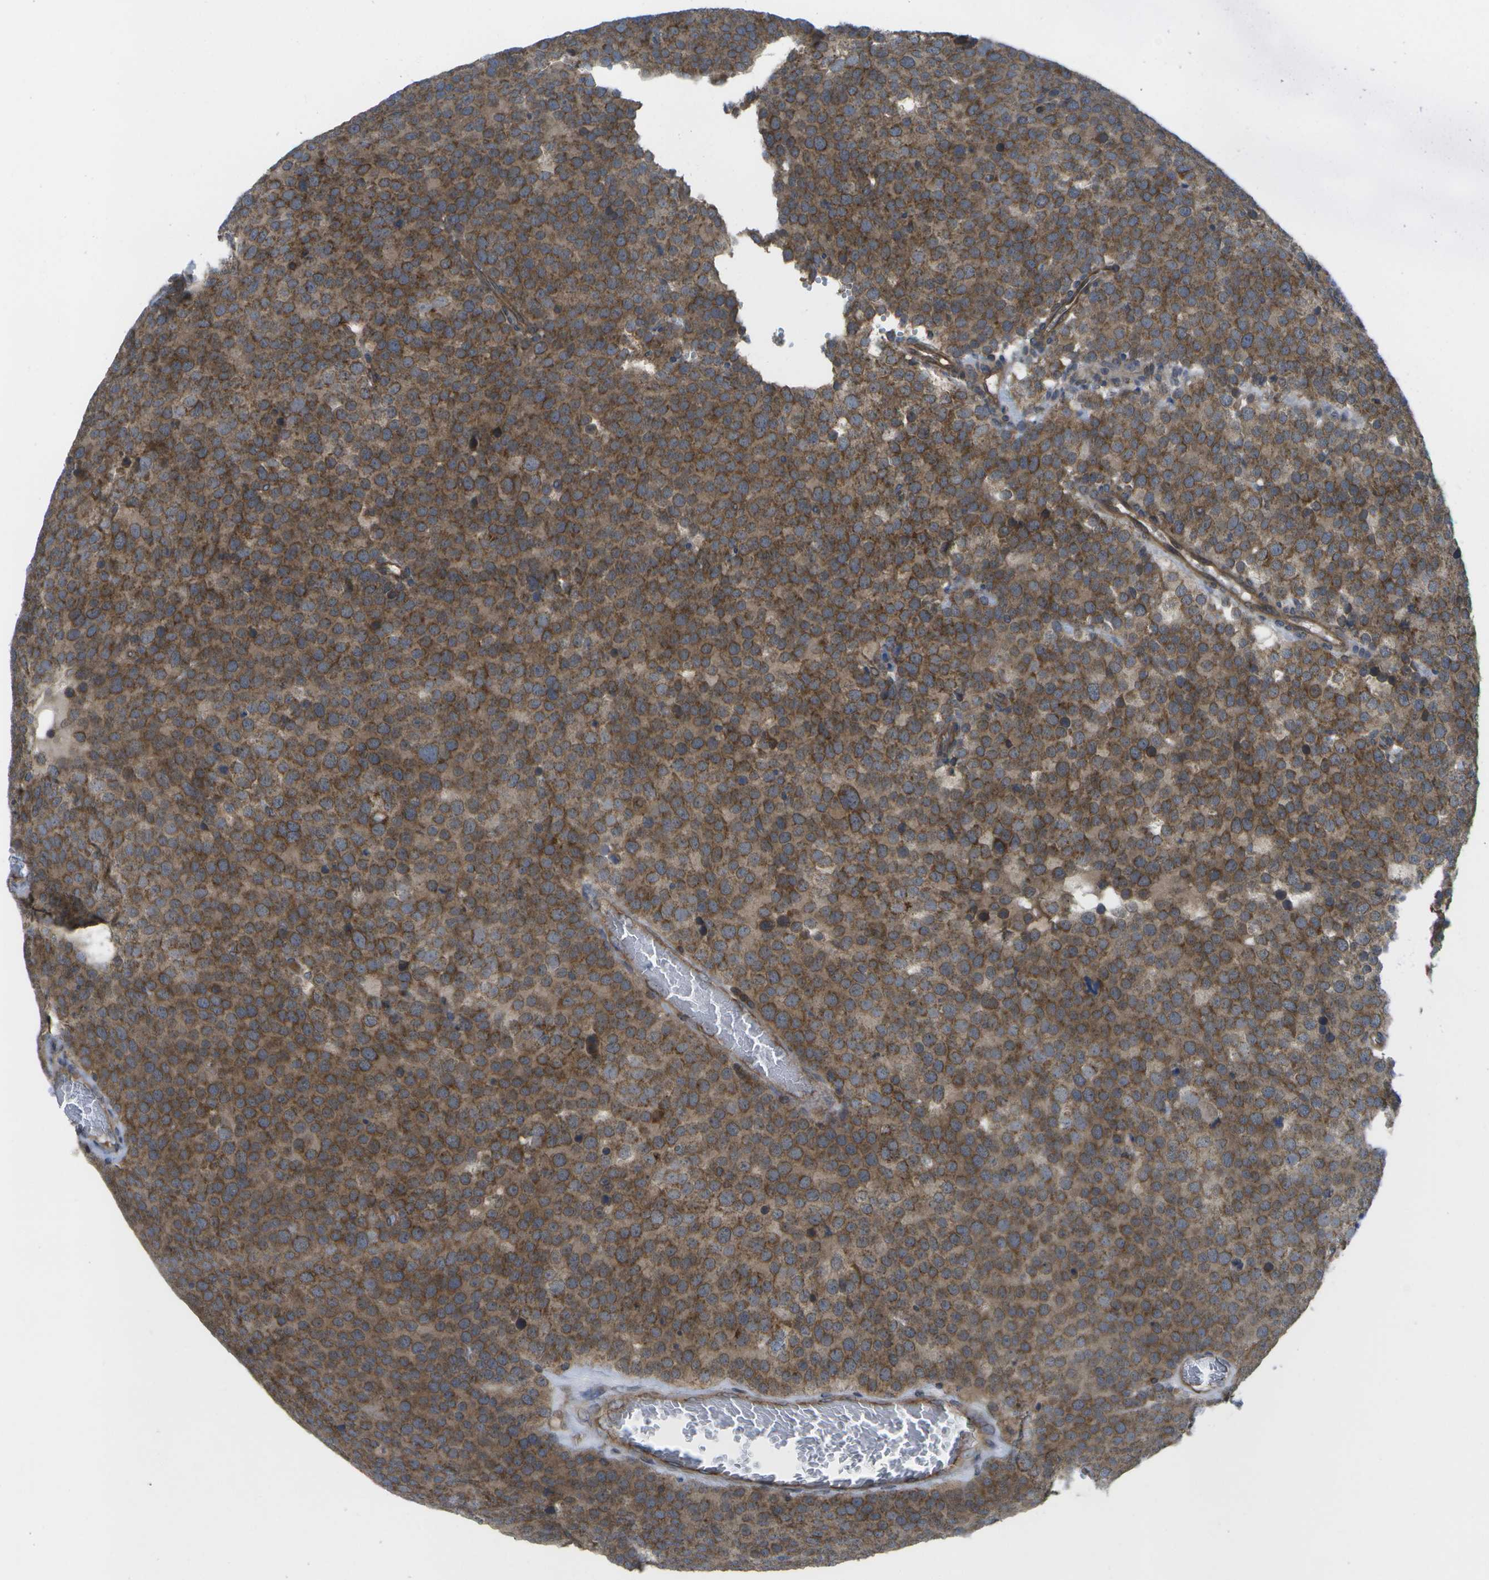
{"staining": {"intensity": "strong", "quantity": ">75%", "location": "cytoplasmic/membranous"}, "tissue": "testis cancer", "cell_type": "Tumor cells", "image_type": "cancer", "snomed": [{"axis": "morphology", "description": "Normal tissue, NOS"}, {"axis": "morphology", "description": "Seminoma, NOS"}, {"axis": "topography", "description": "Testis"}], "caption": "Protein staining reveals strong cytoplasmic/membranous positivity in about >75% of tumor cells in testis cancer. The staining was performed using DAB, with brown indicating positive protein expression. Nuclei are stained blue with hematoxylin.", "gene": "DPM3", "patient": {"sex": "male", "age": 71}}